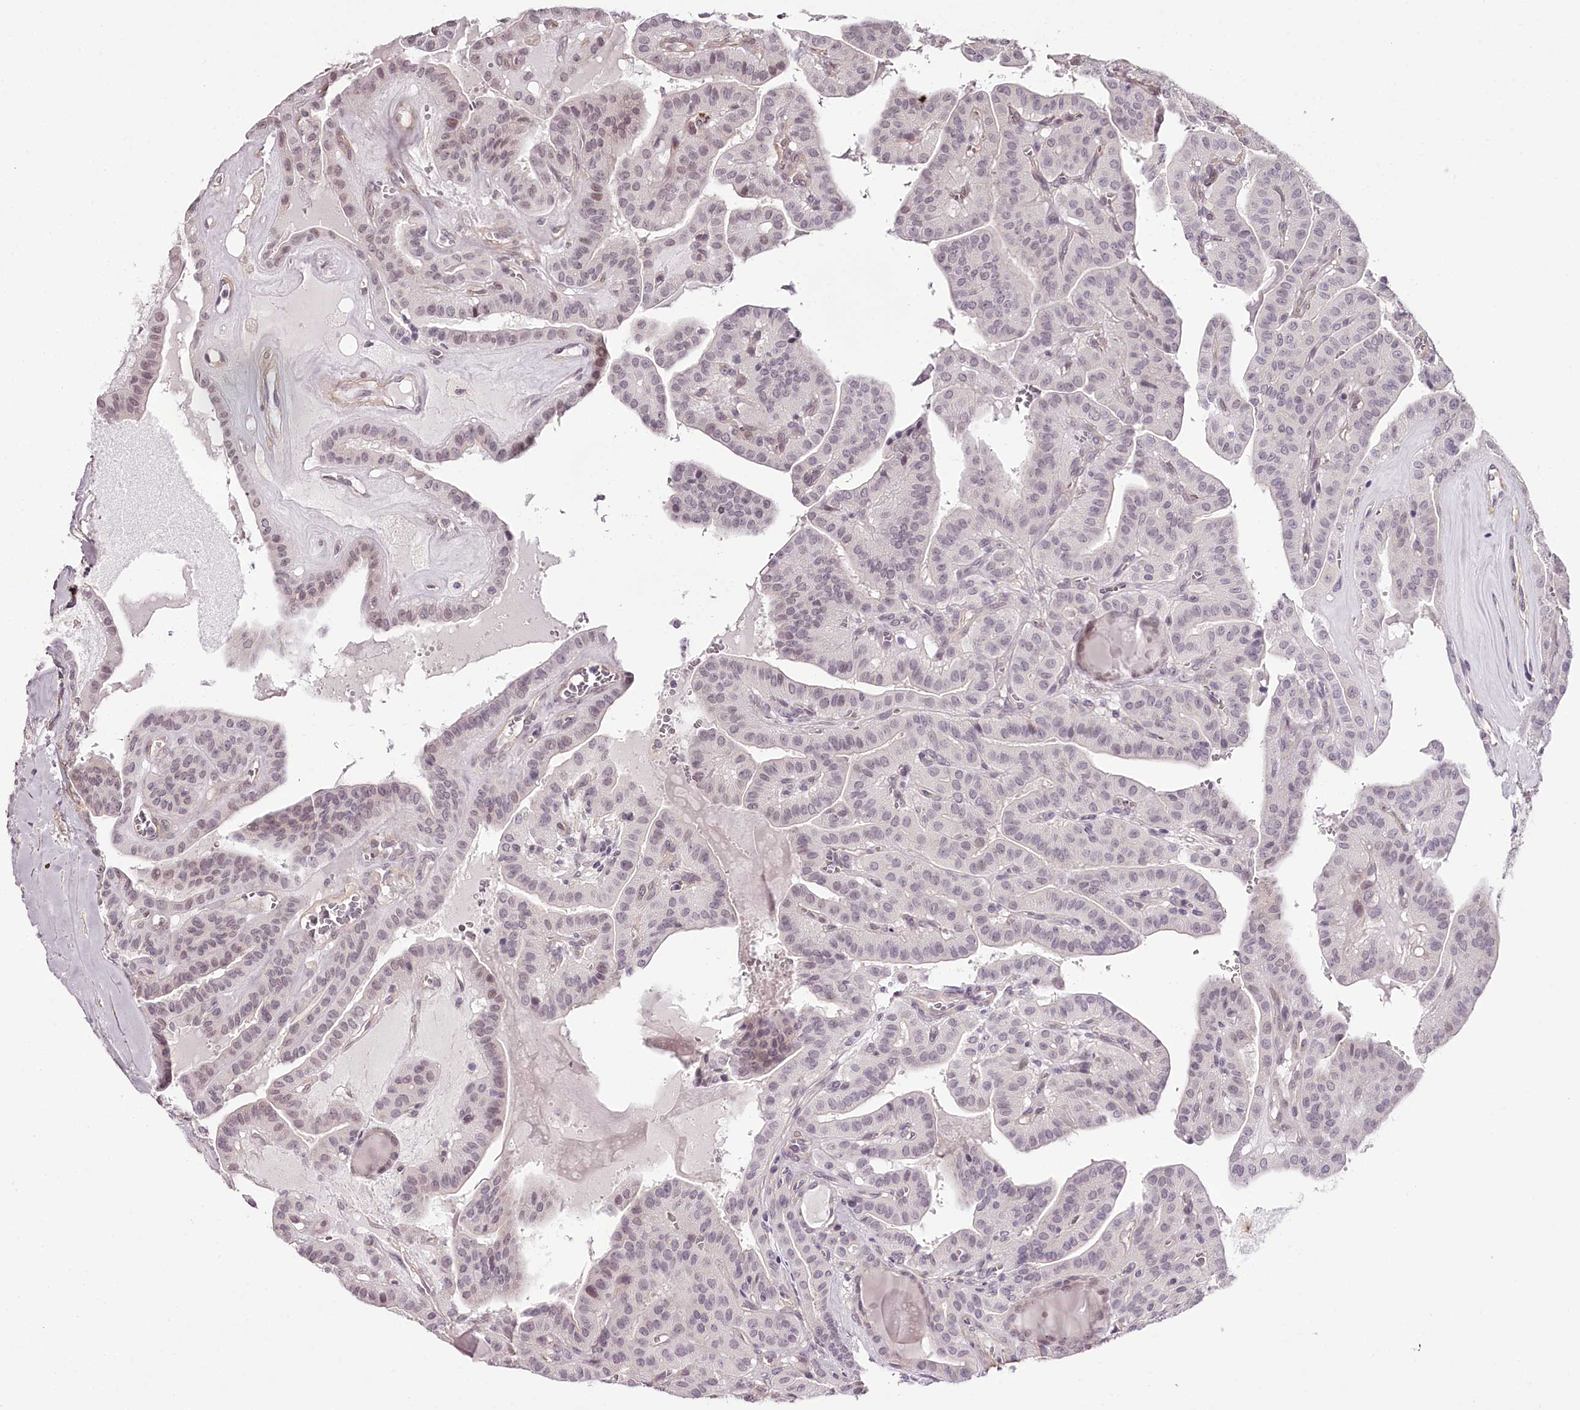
{"staining": {"intensity": "moderate", "quantity": "<25%", "location": "nuclear"}, "tissue": "thyroid cancer", "cell_type": "Tumor cells", "image_type": "cancer", "snomed": [{"axis": "morphology", "description": "Papillary adenocarcinoma, NOS"}, {"axis": "topography", "description": "Thyroid gland"}], "caption": "Brown immunohistochemical staining in papillary adenocarcinoma (thyroid) demonstrates moderate nuclear positivity in about <25% of tumor cells. (brown staining indicates protein expression, while blue staining denotes nuclei).", "gene": "TTC33", "patient": {"sex": "male", "age": 52}}